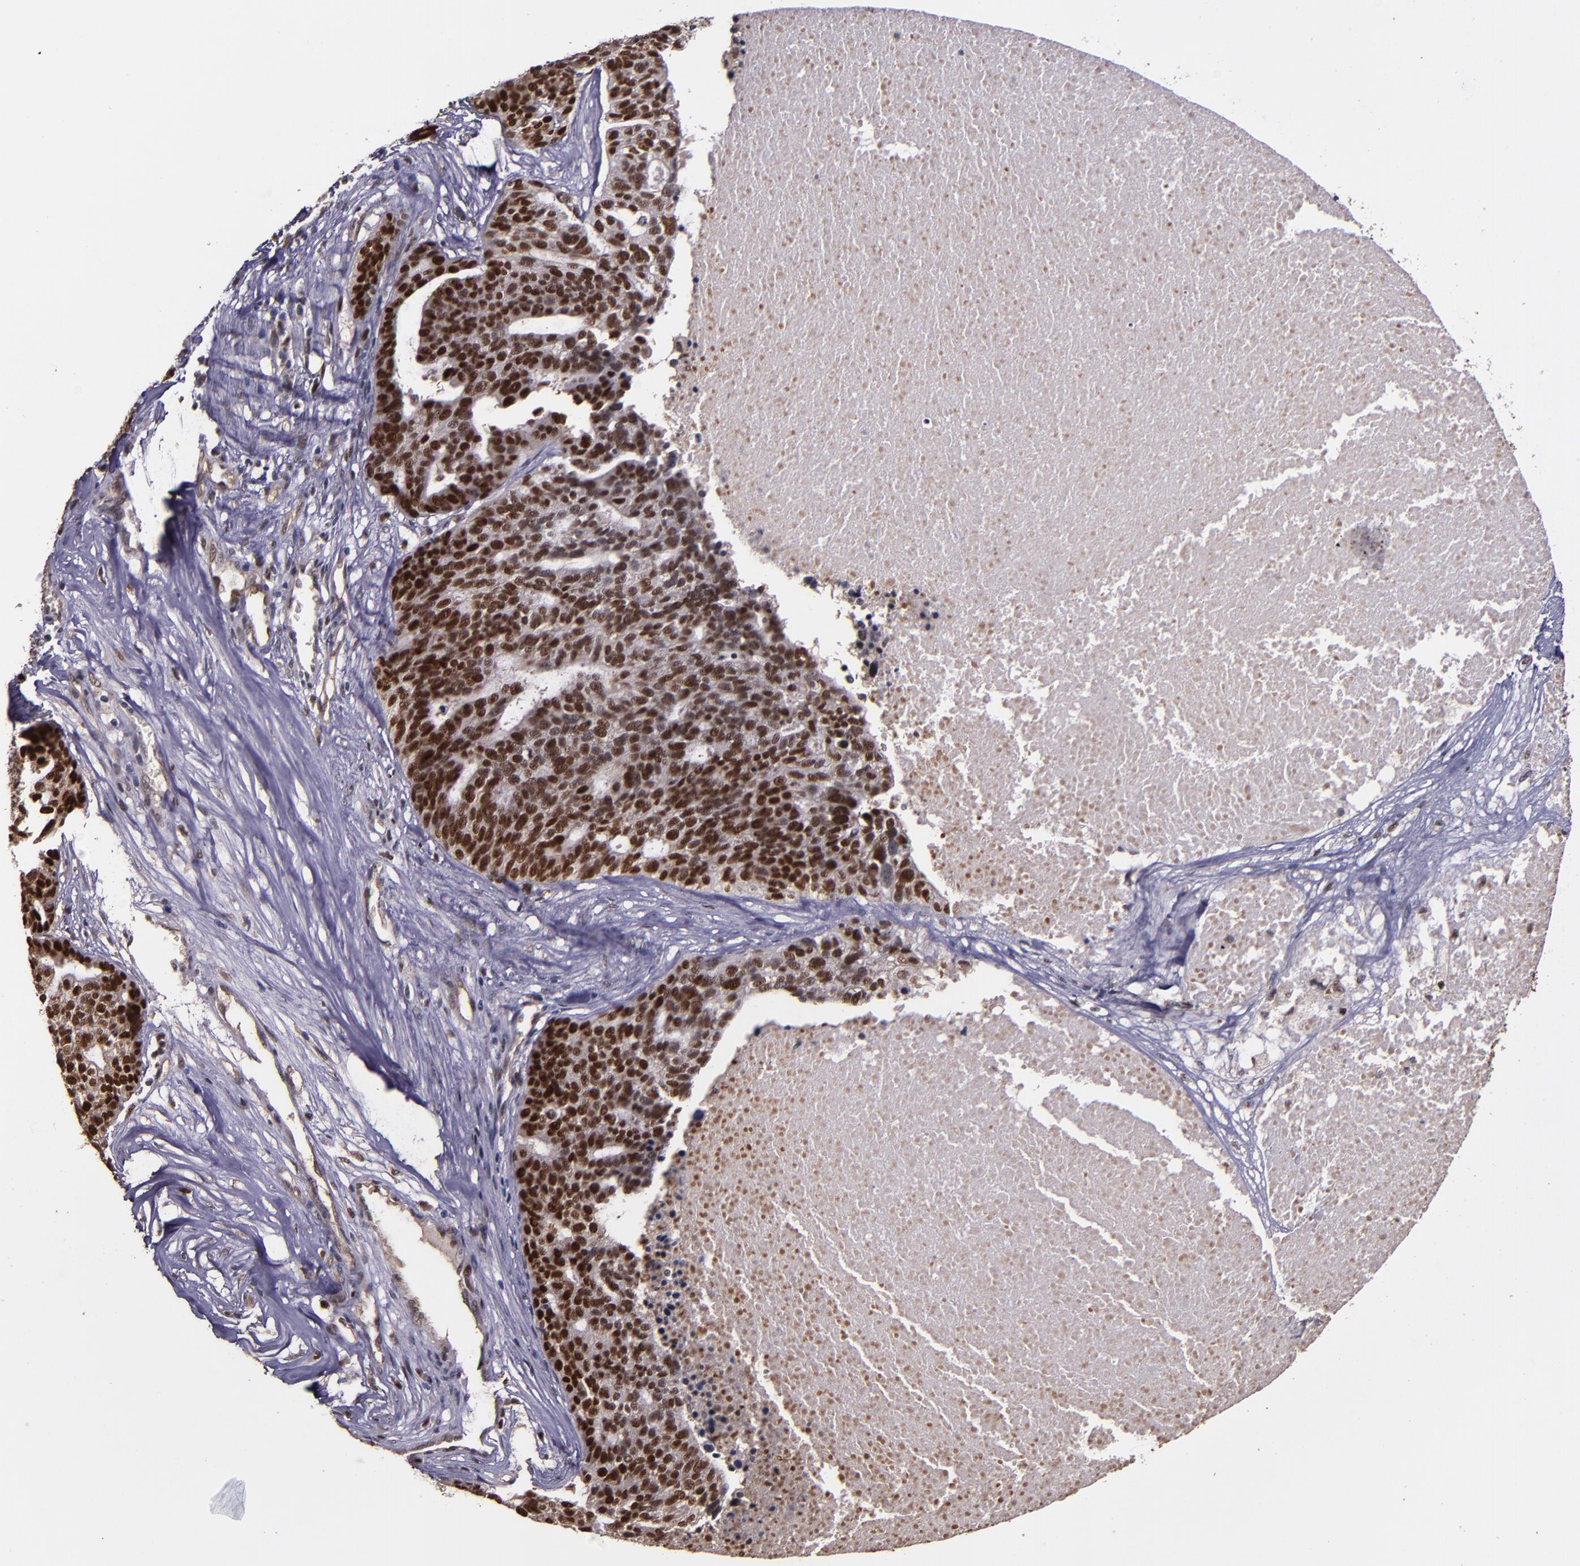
{"staining": {"intensity": "strong", "quantity": ">75%", "location": "nuclear"}, "tissue": "ovarian cancer", "cell_type": "Tumor cells", "image_type": "cancer", "snomed": [{"axis": "morphology", "description": "Cystadenocarcinoma, serous, NOS"}, {"axis": "topography", "description": "Ovary"}], "caption": "Immunohistochemistry (IHC) staining of serous cystadenocarcinoma (ovarian), which displays high levels of strong nuclear positivity in about >75% of tumor cells indicating strong nuclear protein staining. The staining was performed using DAB (3,3'-diaminobenzidine) (brown) for protein detection and nuclei were counterstained in hematoxylin (blue).", "gene": "CHEK2", "patient": {"sex": "female", "age": 59}}